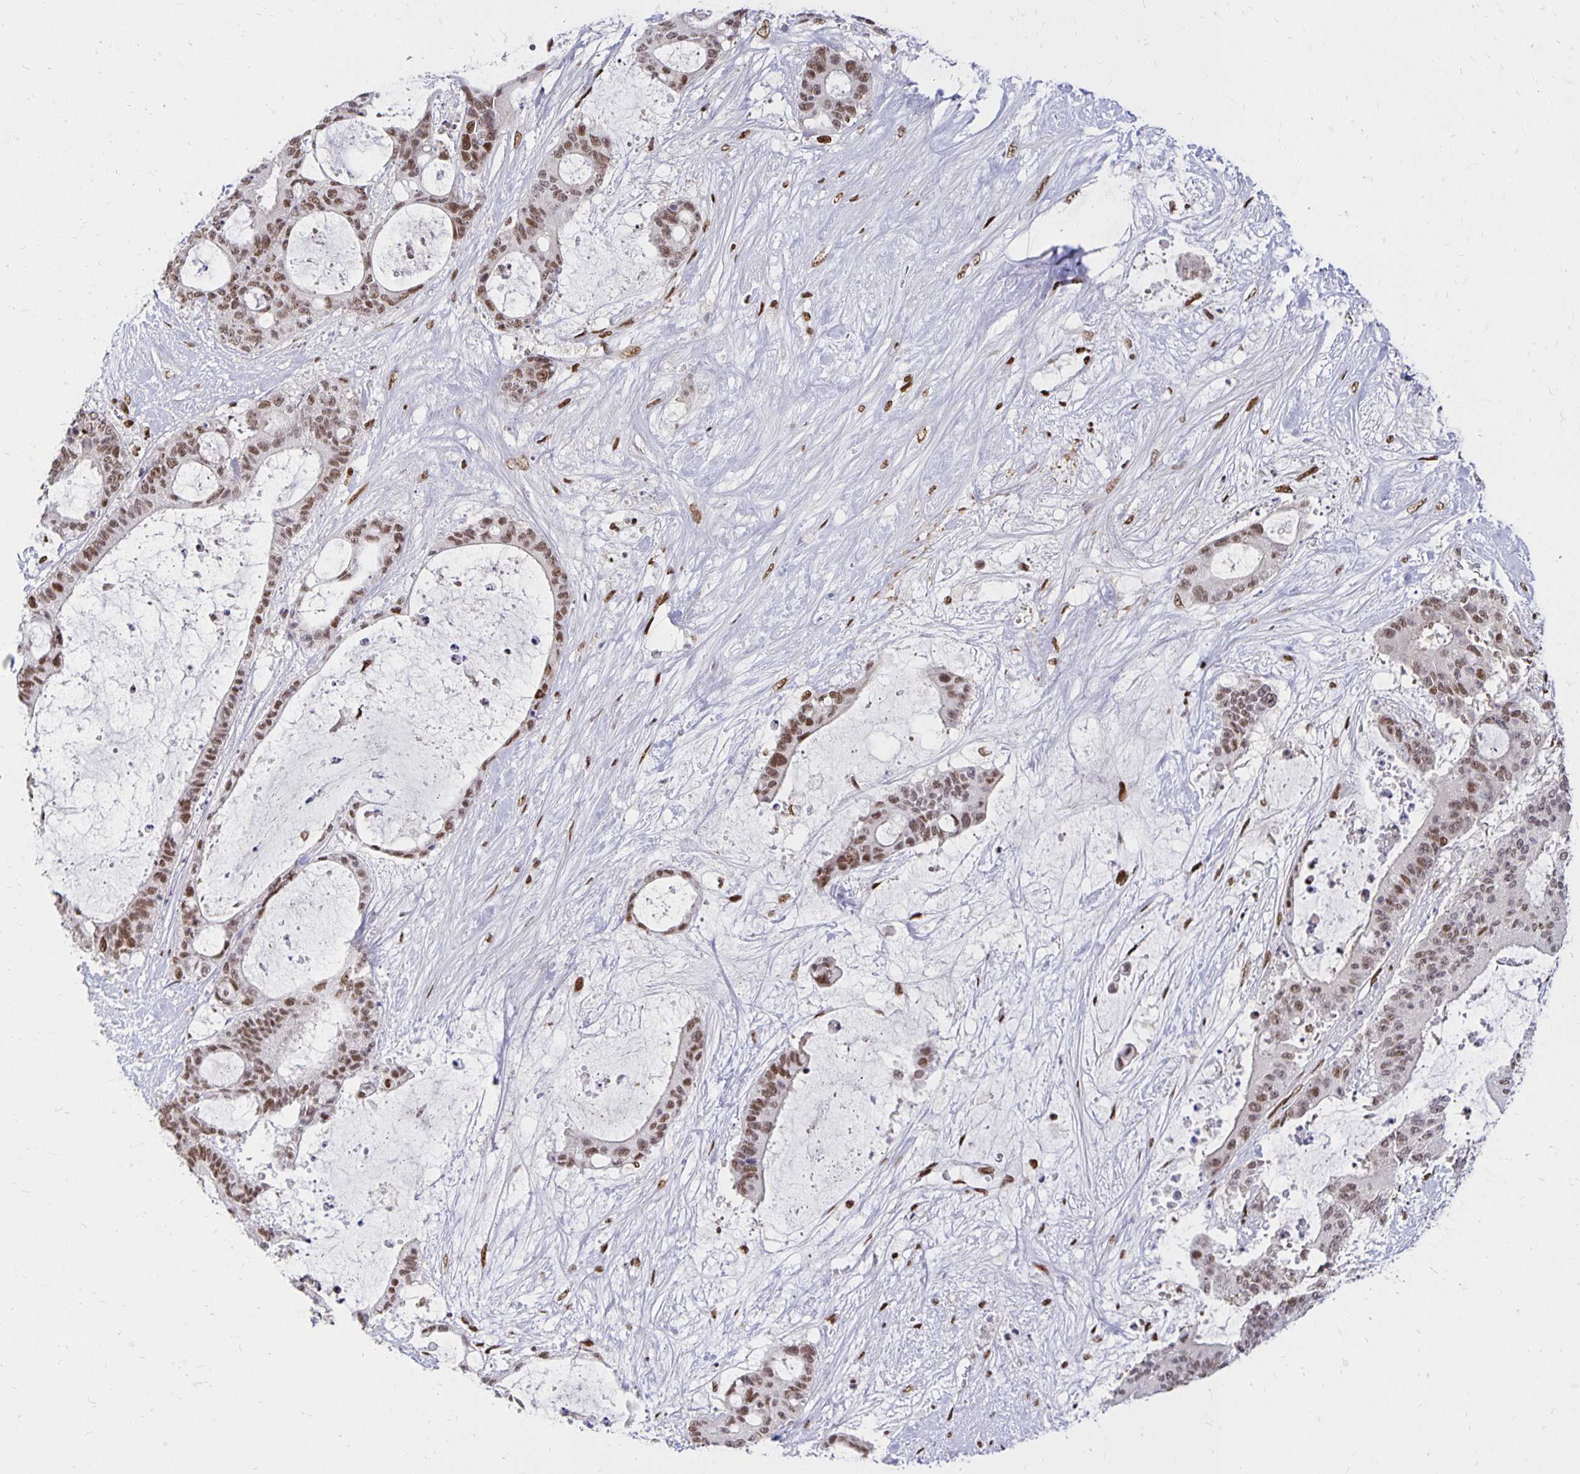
{"staining": {"intensity": "moderate", "quantity": ">75%", "location": "nuclear"}, "tissue": "liver cancer", "cell_type": "Tumor cells", "image_type": "cancer", "snomed": [{"axis": "morphology", "description": "Normal tissue, NOS"}, {"axis": "morphology", "description": "Cholangiocarcinoma"}, {"axis": "topography", "description": "Liver"}, {"axis": "topography", "description": "Peripheral nerve tissue"}], "caption": "Brown immunohistochemical staining in liver cancer demonstrates moderate nuclear staining in approximately >75% of tumor cells. (brown staining indicates protein expression, while blue staining denotes nuclei).", "gene": "ZNF579", "patient": {"sex": "female", "age": 73}}